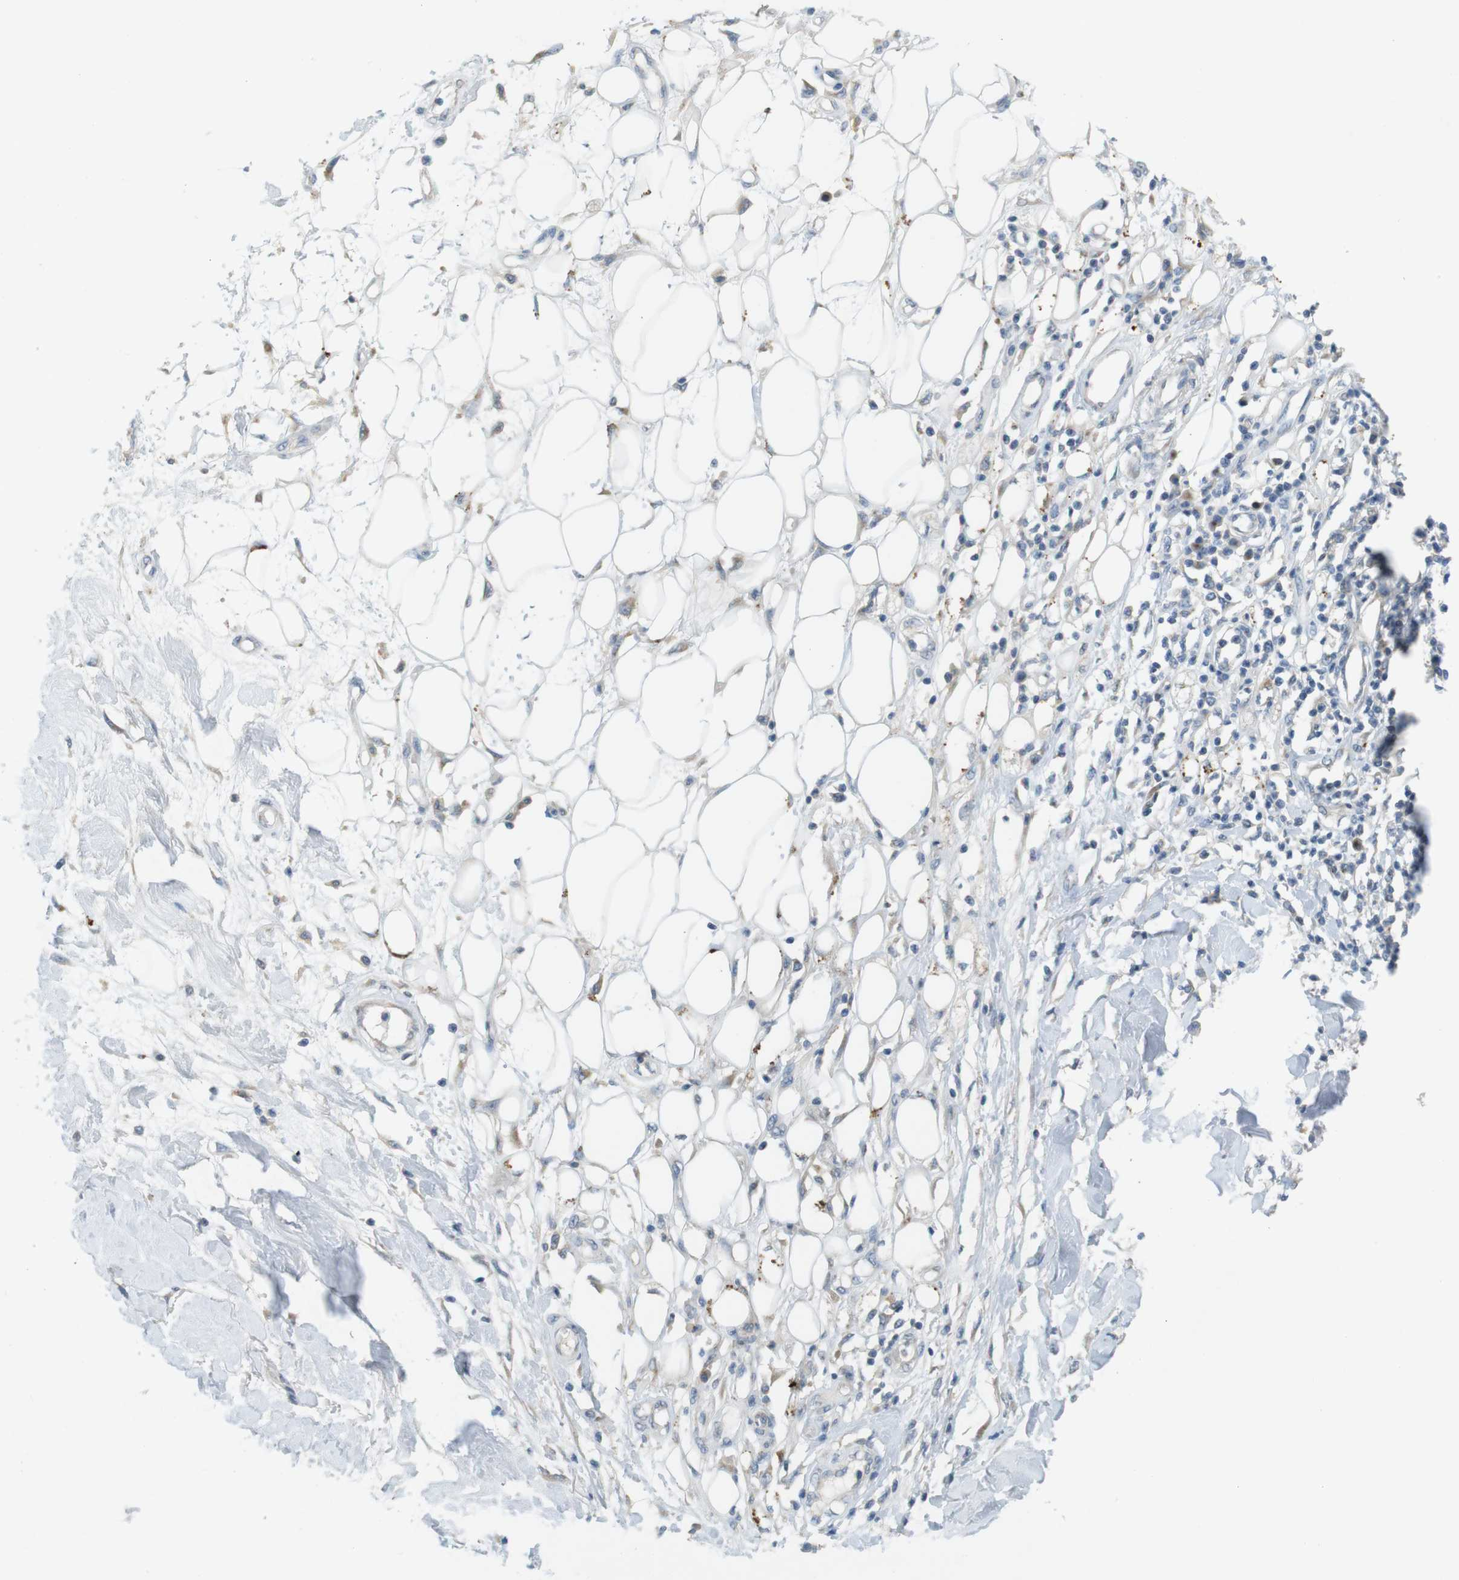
{"staining": {"intensity": "negative", "quantity": "none", "location": "none"}, "tissue": "adipose tissue", "cell_type": "Adipocytes", "image_type": "normal", "snomed": [{"axis": "morphology", "description": "Normal tissue, NOS"}, {"axis": "morphology", "description": "Squamous cell carcinoma, NOS"}, {"axis": "topography", "description": "Skin"}, {"axis": "topography", "description": "Peripheral nerve tissue"}], "caption": "IHC histopathology image of normal human adipose tissue stained for a protein (brown), which exhibits no staining in adipocytes.", "gene": "YIPF3", "patient": {"sex": "male", "age": 83}}